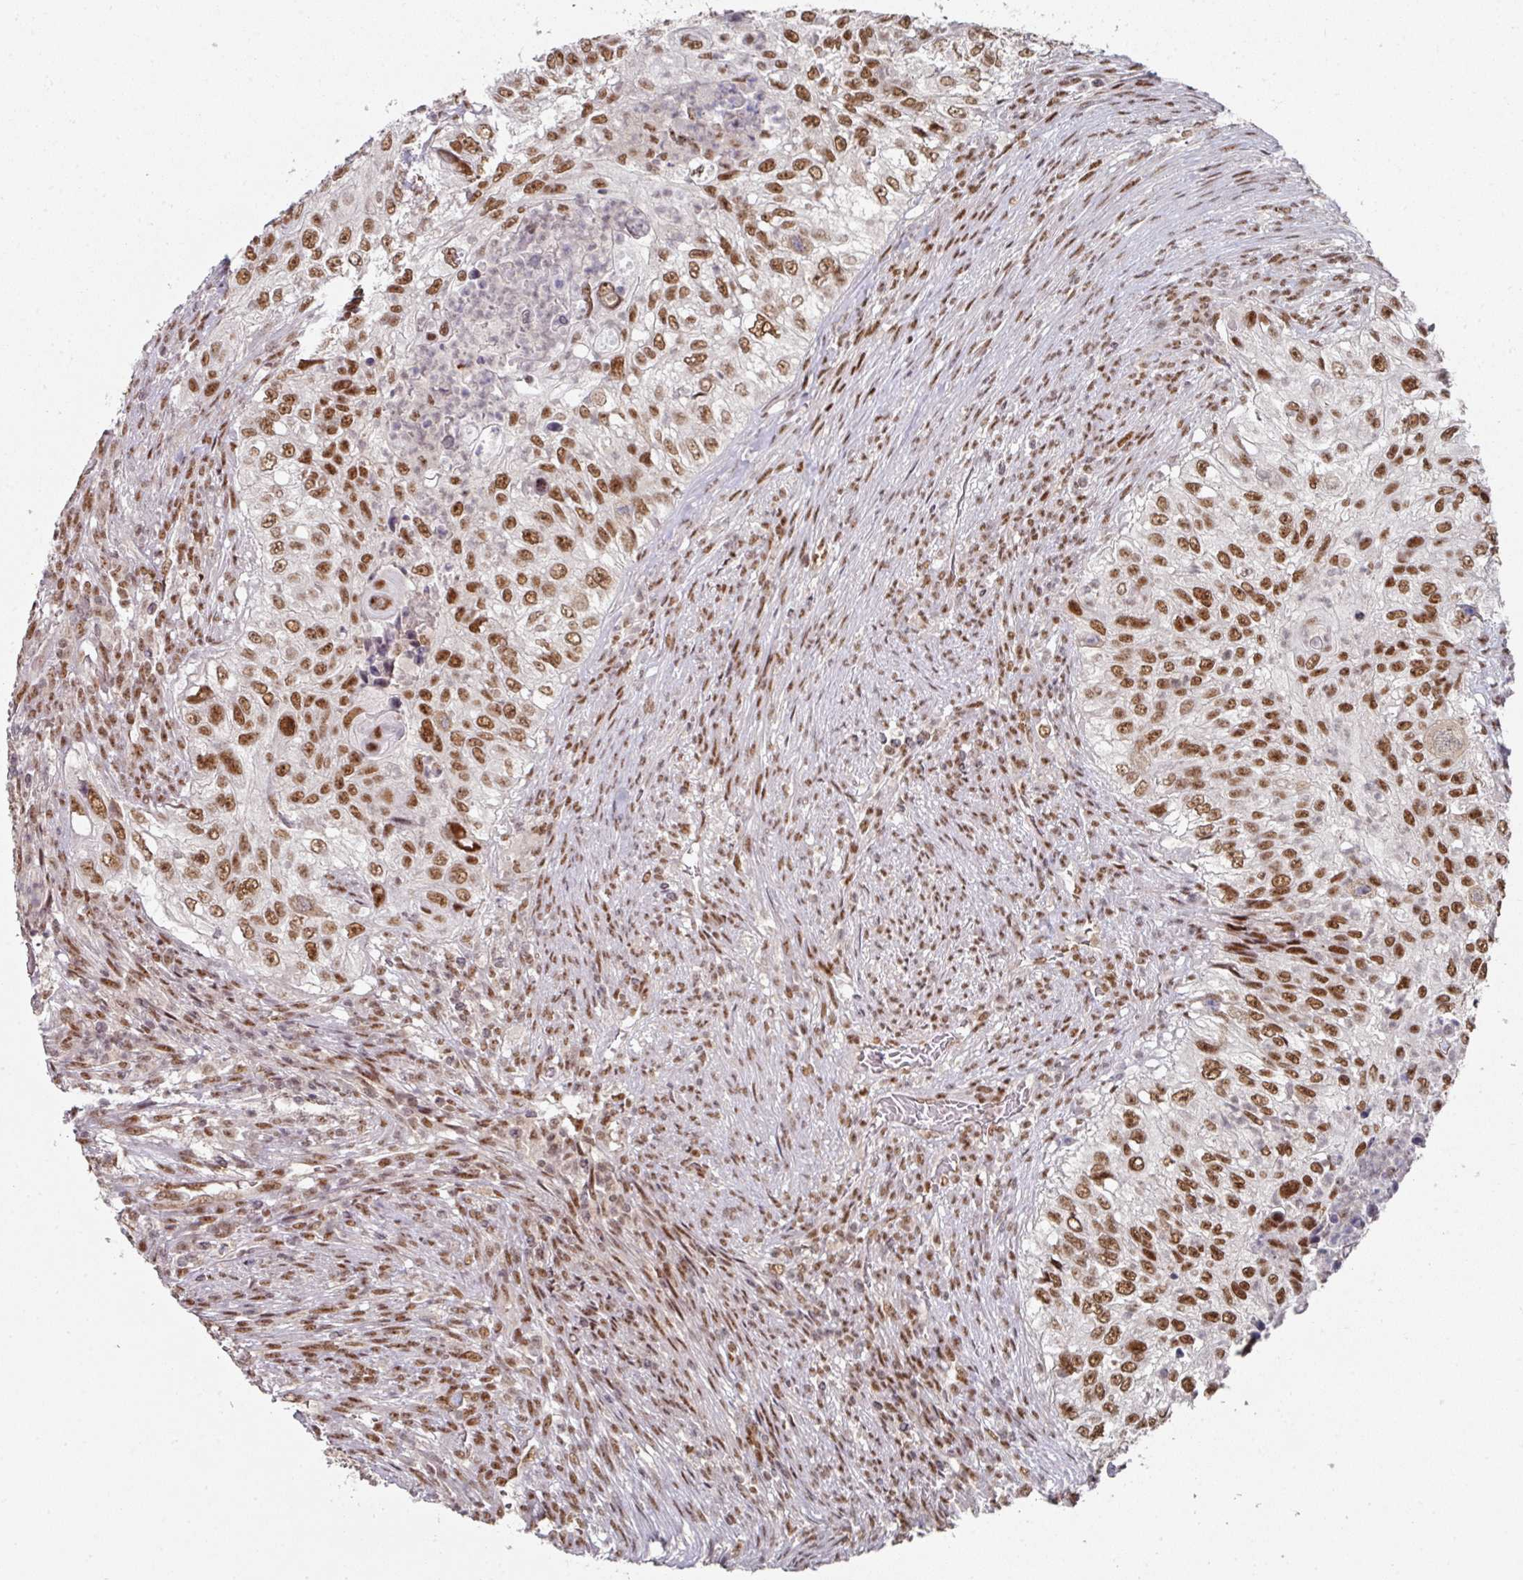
{"staining": {"intensity": "strong", "quantity": ">75%", "location": "nuclear"}, "tissue": "urothelial cancer", "cell_type": "Tumor cells", "image_type": "cancer", "snomed": [{"axis": "morphology", "description": "Urothelial carcinoma, High grade"}, {"axis": "topography", "description": "Urinary bladder"}], "caption": "Human urothelial cancer stained for a protein (brown) displays strong nuclear positive expression in approximately >75% of tumor cells.", "gene": "MEPCE", "patient": {"sex": "female", "age": 60}}